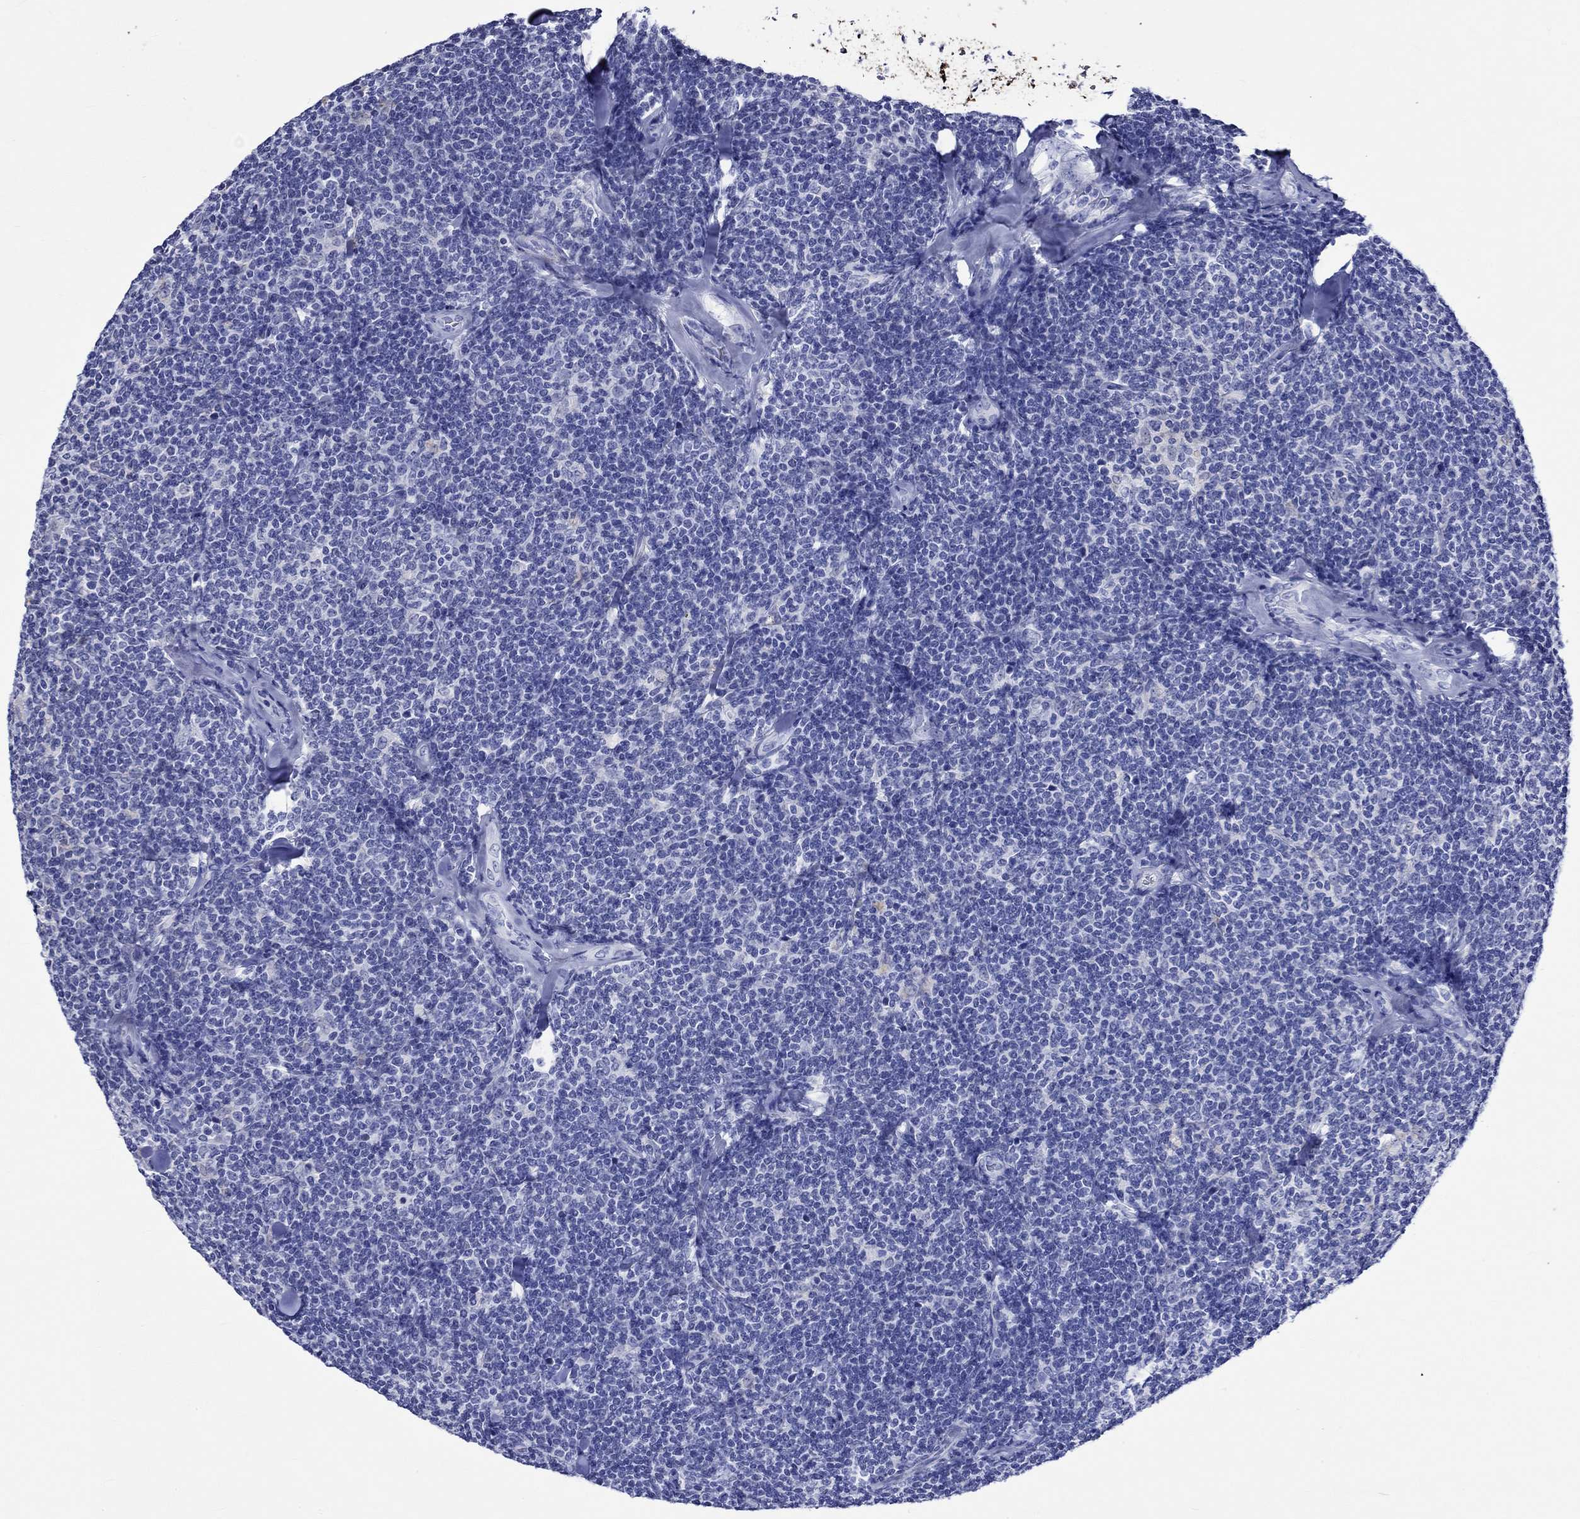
{"staining": {"intensity": "negative", "quantity": "none", "location": "none"}, "tissue": "lymphoma", "cell_type": "Tumor cells", "image_type": "cancer", "snomed": [{"axis": "morphology", "description": "Malignant lymphoma, non-Hodgkin's type, Low grade"}, {"axis": "topography", "description": "Lymph node"}], "caption": "Immunohistochemistry photomicrograph of human malignant lymphoma, non-Hodgkin's type (low-grade) stained for a protein (brown), which displays no expression in tumor cells.", "gene": "CRYAB", "patient": {"sex": "female", "age": 56}}